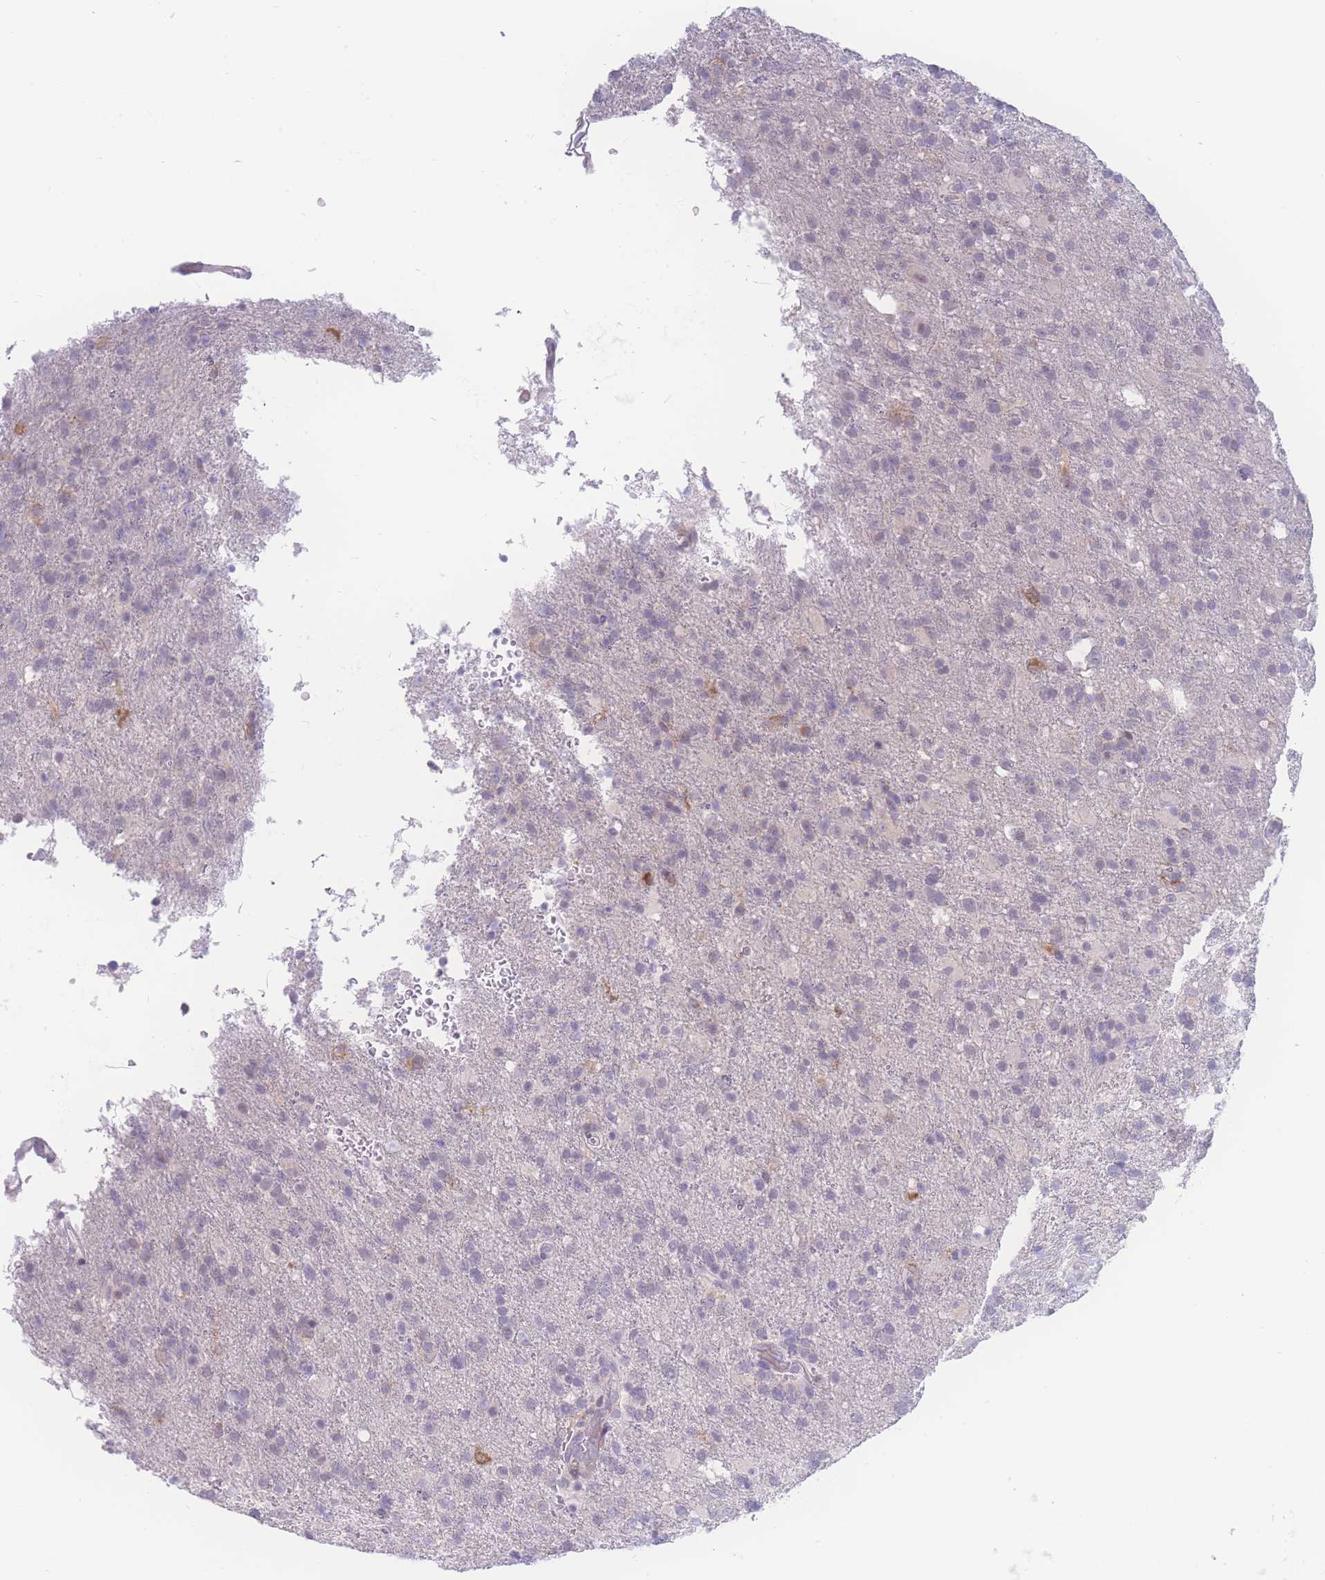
{"staining": {"intensity": "negative", "quantity": "none", "location": "none"}, "tissue": "glioma", "cell_type": "Tumor cells", "image_type": "cancer", "snomed": [{"axis": "morphology", "description": "Glioma, malignant, High grade"}, {"axis": "topography", "description": "Brain"}], "caption": "Tumor cells show no significant protein expression in malignant high-grade glioma.", "gene": "PRSS22", "patient": {"sex": "female", "age": 74}}